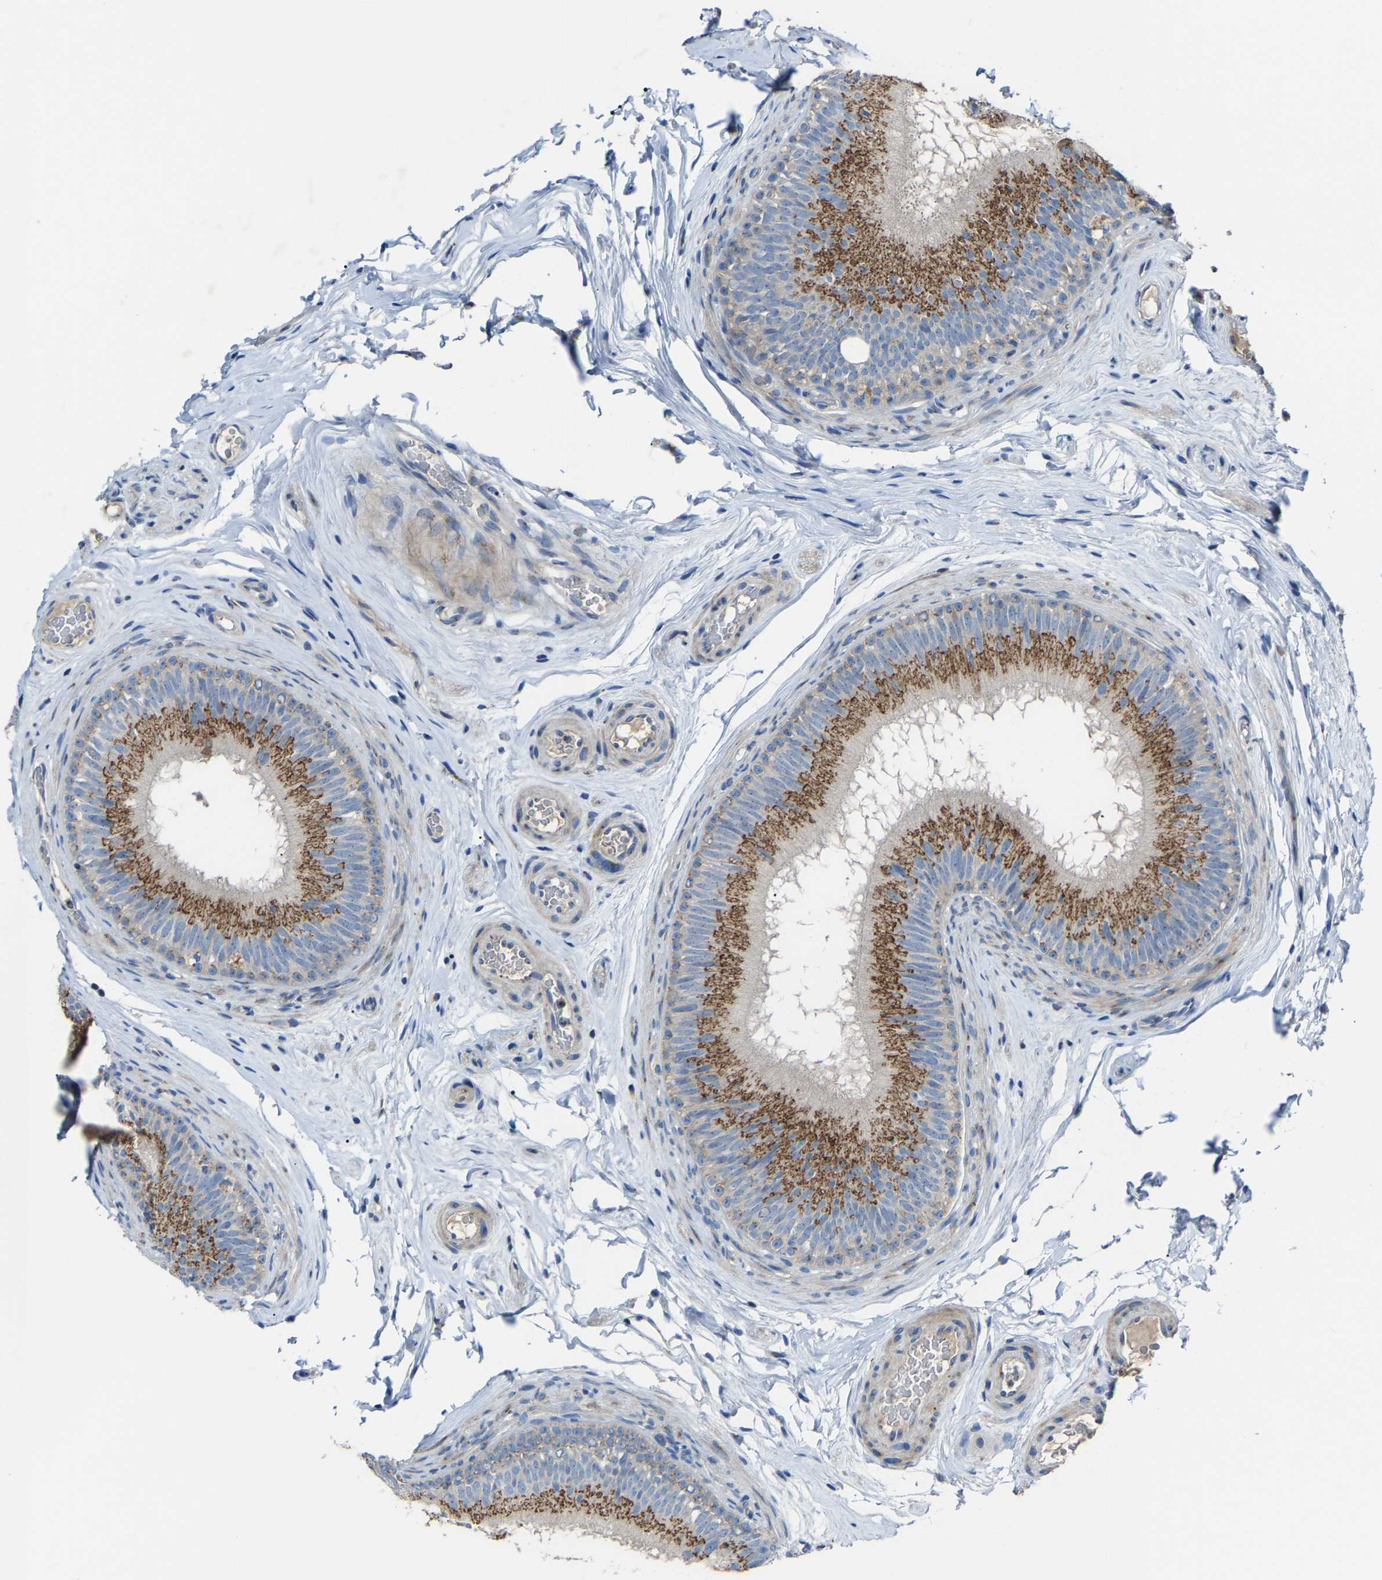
{"staining": {"intensity": "moderate", "quantity": ">75%", "location": "cytoplasmic/membranous"}, "tissue": "epididymis", "cell_type": "Glandular cells", "image_type": "normal", "snomed": [{"axis": "morphology", "description": "Normal tissue, NOS"}, {"axis": "topography", "description": "Testis"}, {"axis": "topography", "description": "Epididymis"}], "caption": "High-magnification brightfield microscopy of benign epididymis stained with DAB (3,3'-diaminobenzidine) (brown) and counterstained with hematoxylin (blue). glandular cells exhibit moderate cytoplasmic/membranous expression is identified in approximately>75% of cells. The staining was performed using DAB (3,3'-diaminobenzidine), with brown indicating positive protein expression. Nuclei are stained blue with hematoxylin.", "gene": "CANT1", "patient": {"sex": "male", "age": 36}}